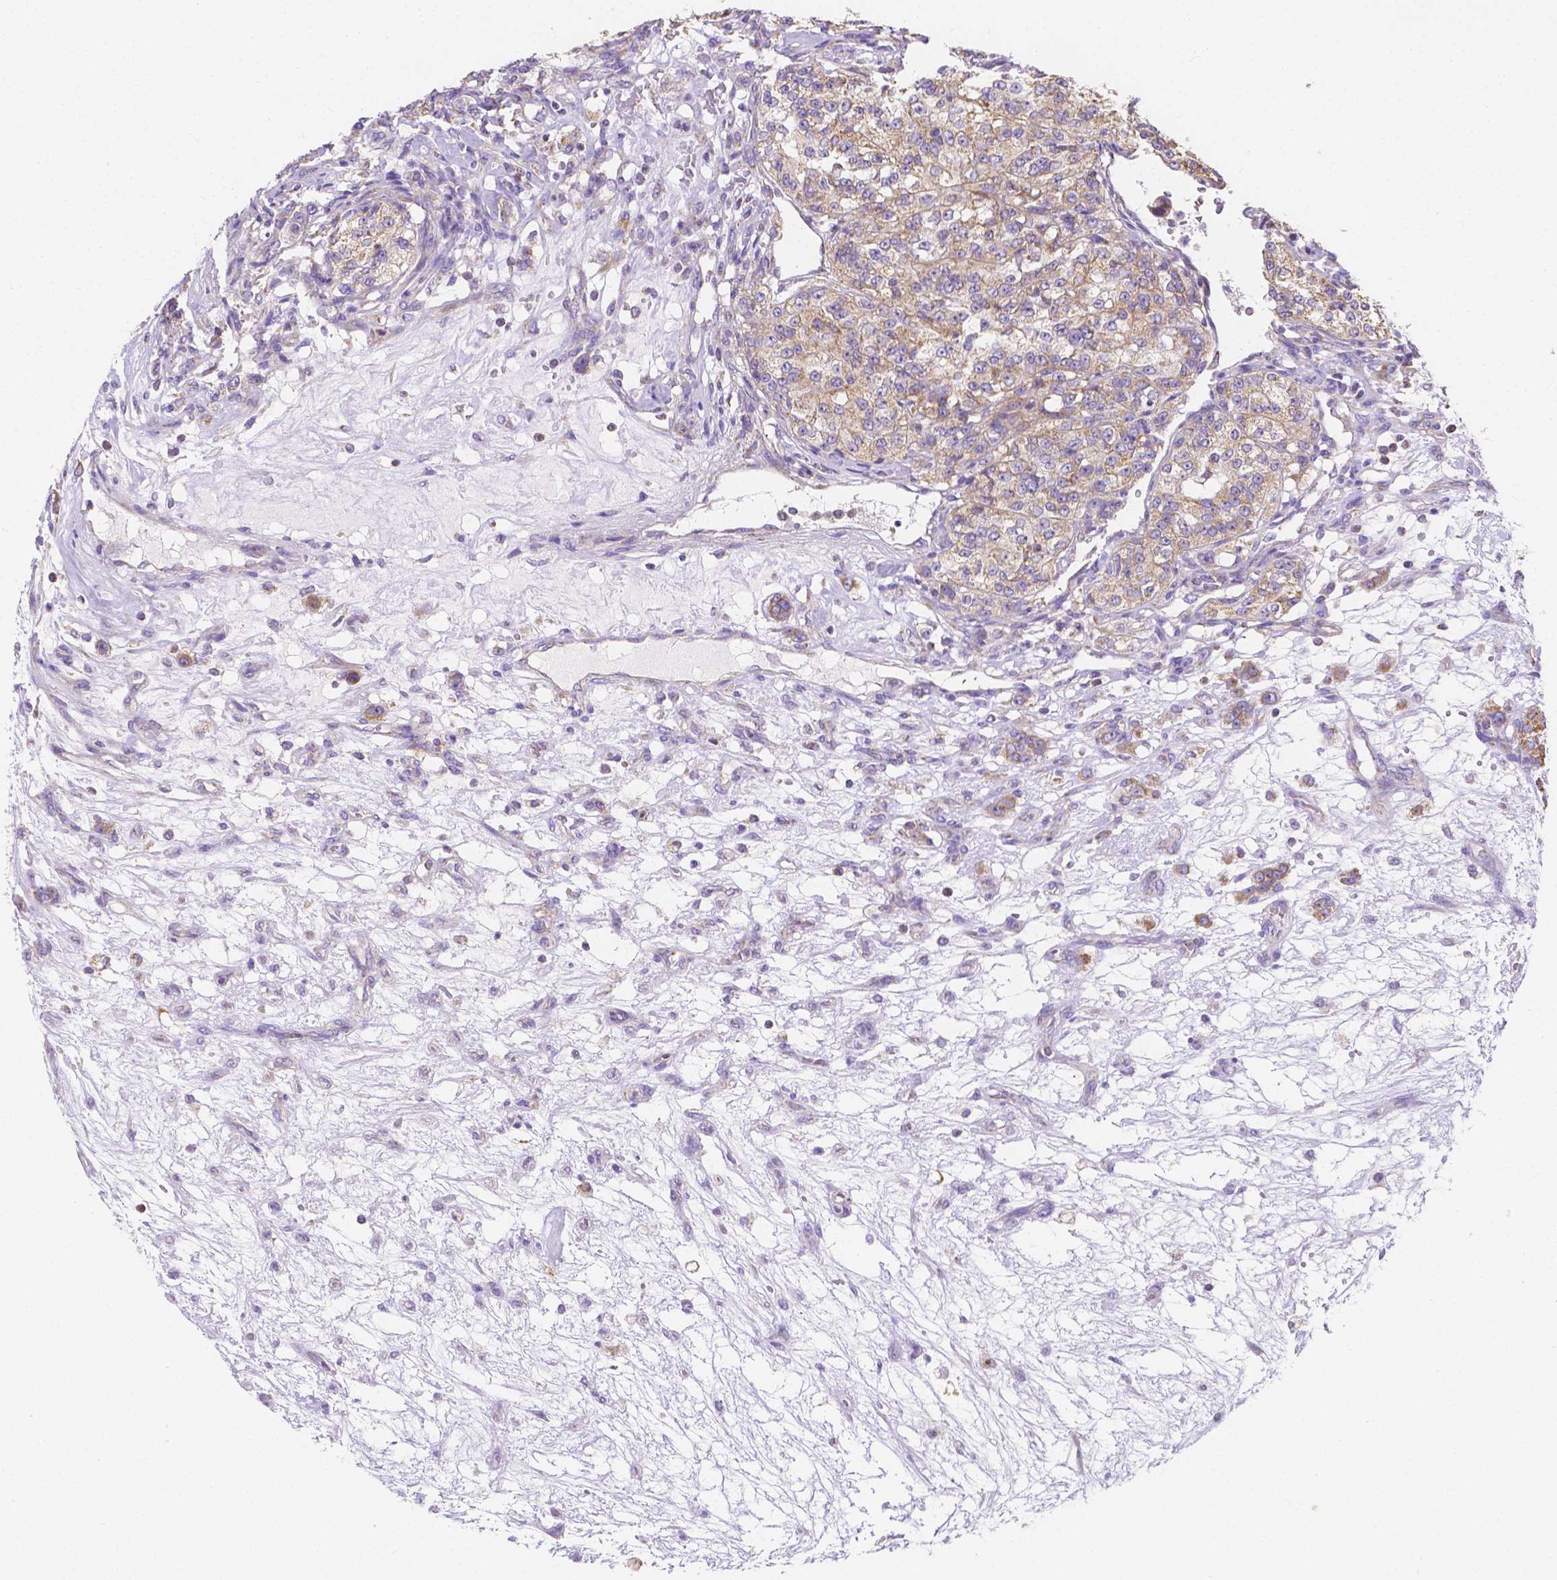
{"staining": {"intensity": "weak", "quantity": ">75%", "location": "cytoplasmic/membranous"}, "tissue": "renal cancer", "cell_type": "Tumor cells", "image_type": "cancer", "snomed": [{"axis": "morphology", "description": "Adenocarcinoma, NOS"}, {"axis": "topography", "description": "Kidney"}], "caption": "Immunohistochemical staining of human renal adenocarcinoma reveals low levels of weak cytoplasmic/membranous protein staining in approximately >75% of tumor cells. (IHC, brightfield microscopy, high magnification).", "gene": "SGTB", "patient": {"sex": "female", "age": 63}}